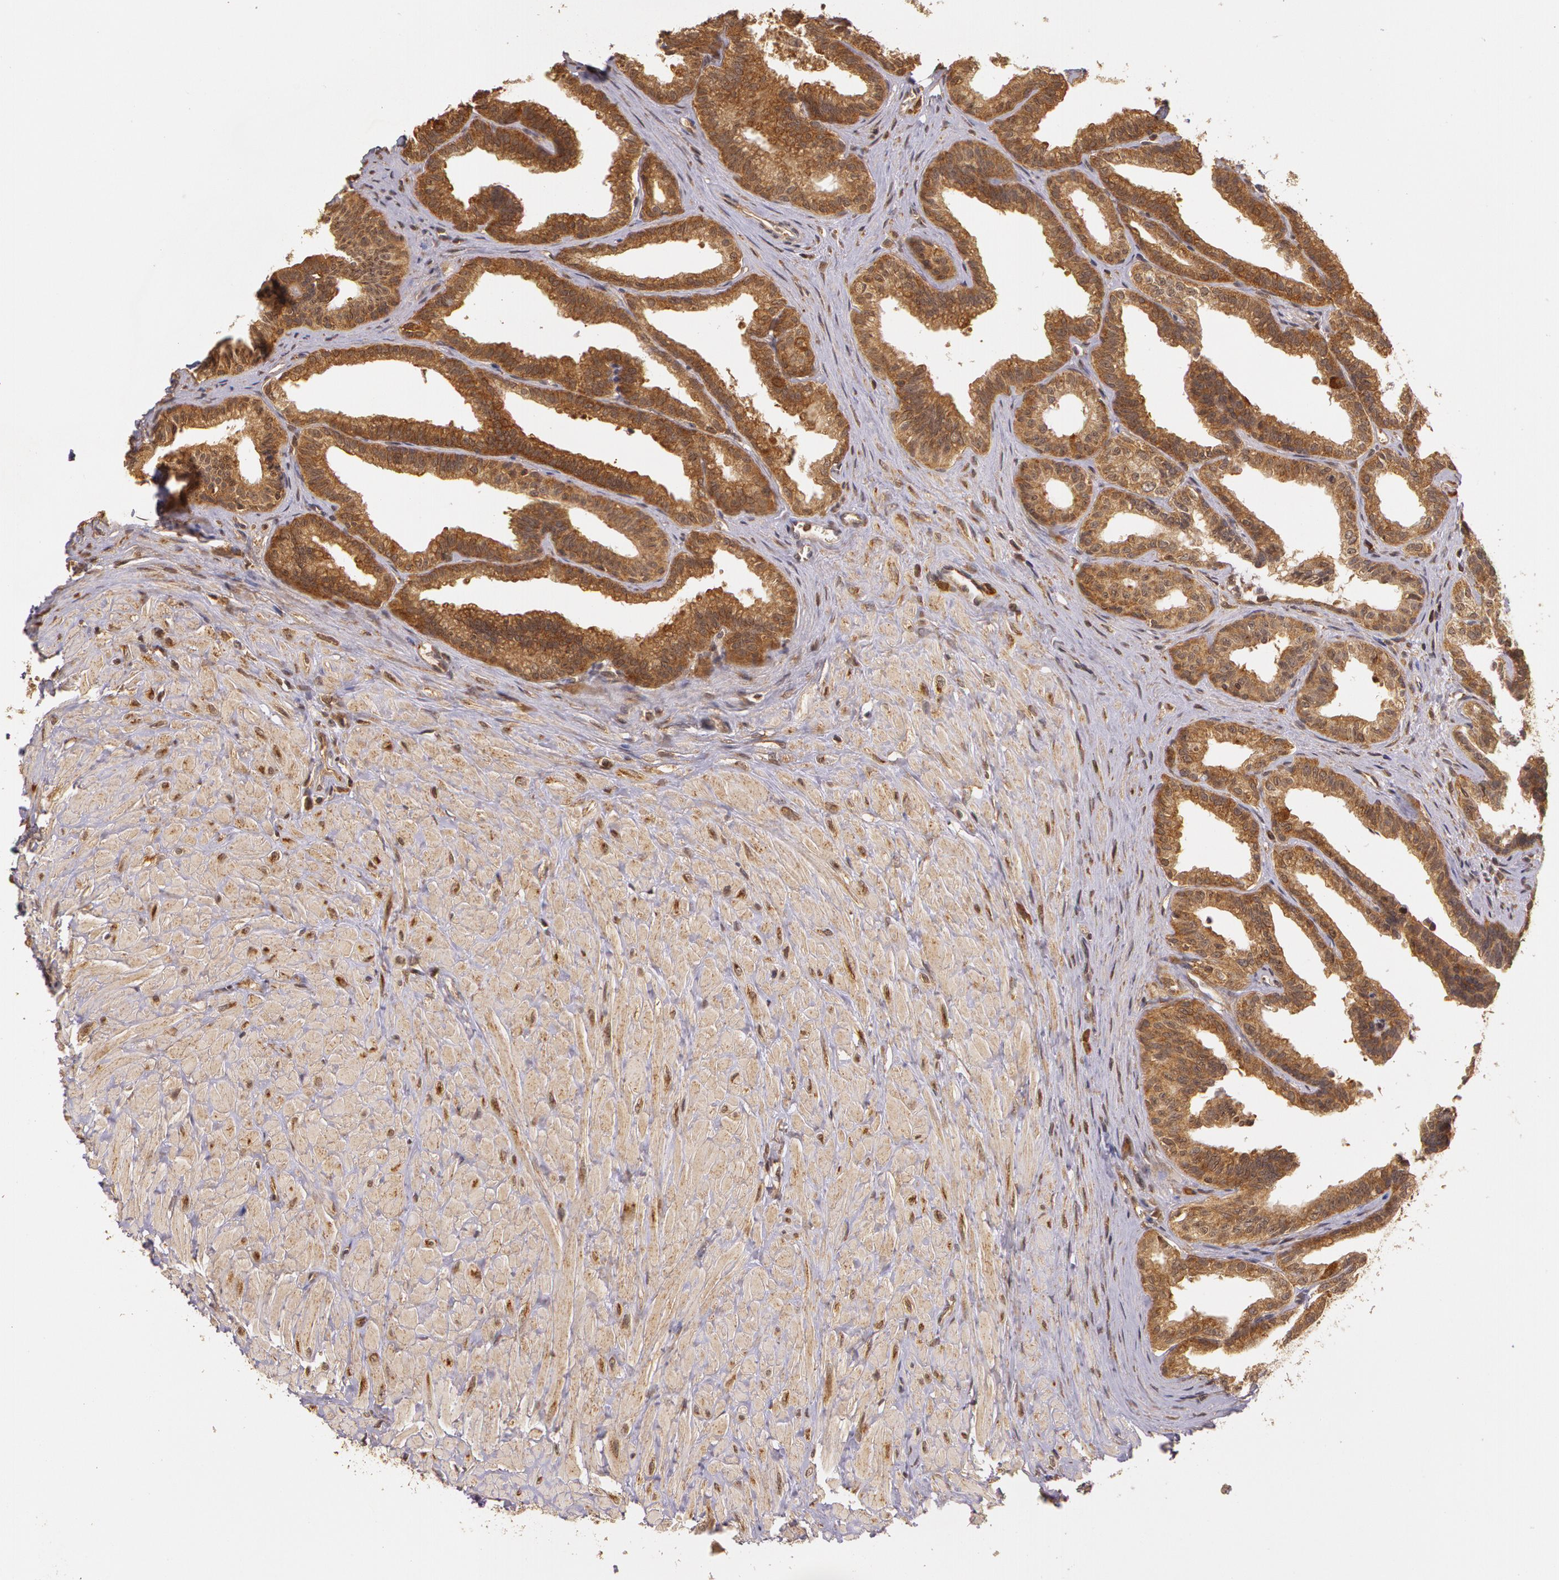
{"staining": {"intensity": "strong", "quantity": ">75%", "location": "cytoplasmic/membranous"}, "tissue": "seminal vesicle", "cell_type": "Glandular cells", "image_type": "normal", "snomed": [{"axis": "morphology", "description": "Normal tissue, NOS"}, {"axis": "topography", "description": "Seminal veicle"}], "caption": "This photomicrograph reveals immunohistochemistry staining of normal human seminal vesicle, with high strong cytoplasmic/membranous positivity in approximately >75% of glandular cells.", "gene": "ASCC2", "patient": {"sex": "male", "age": 26}}